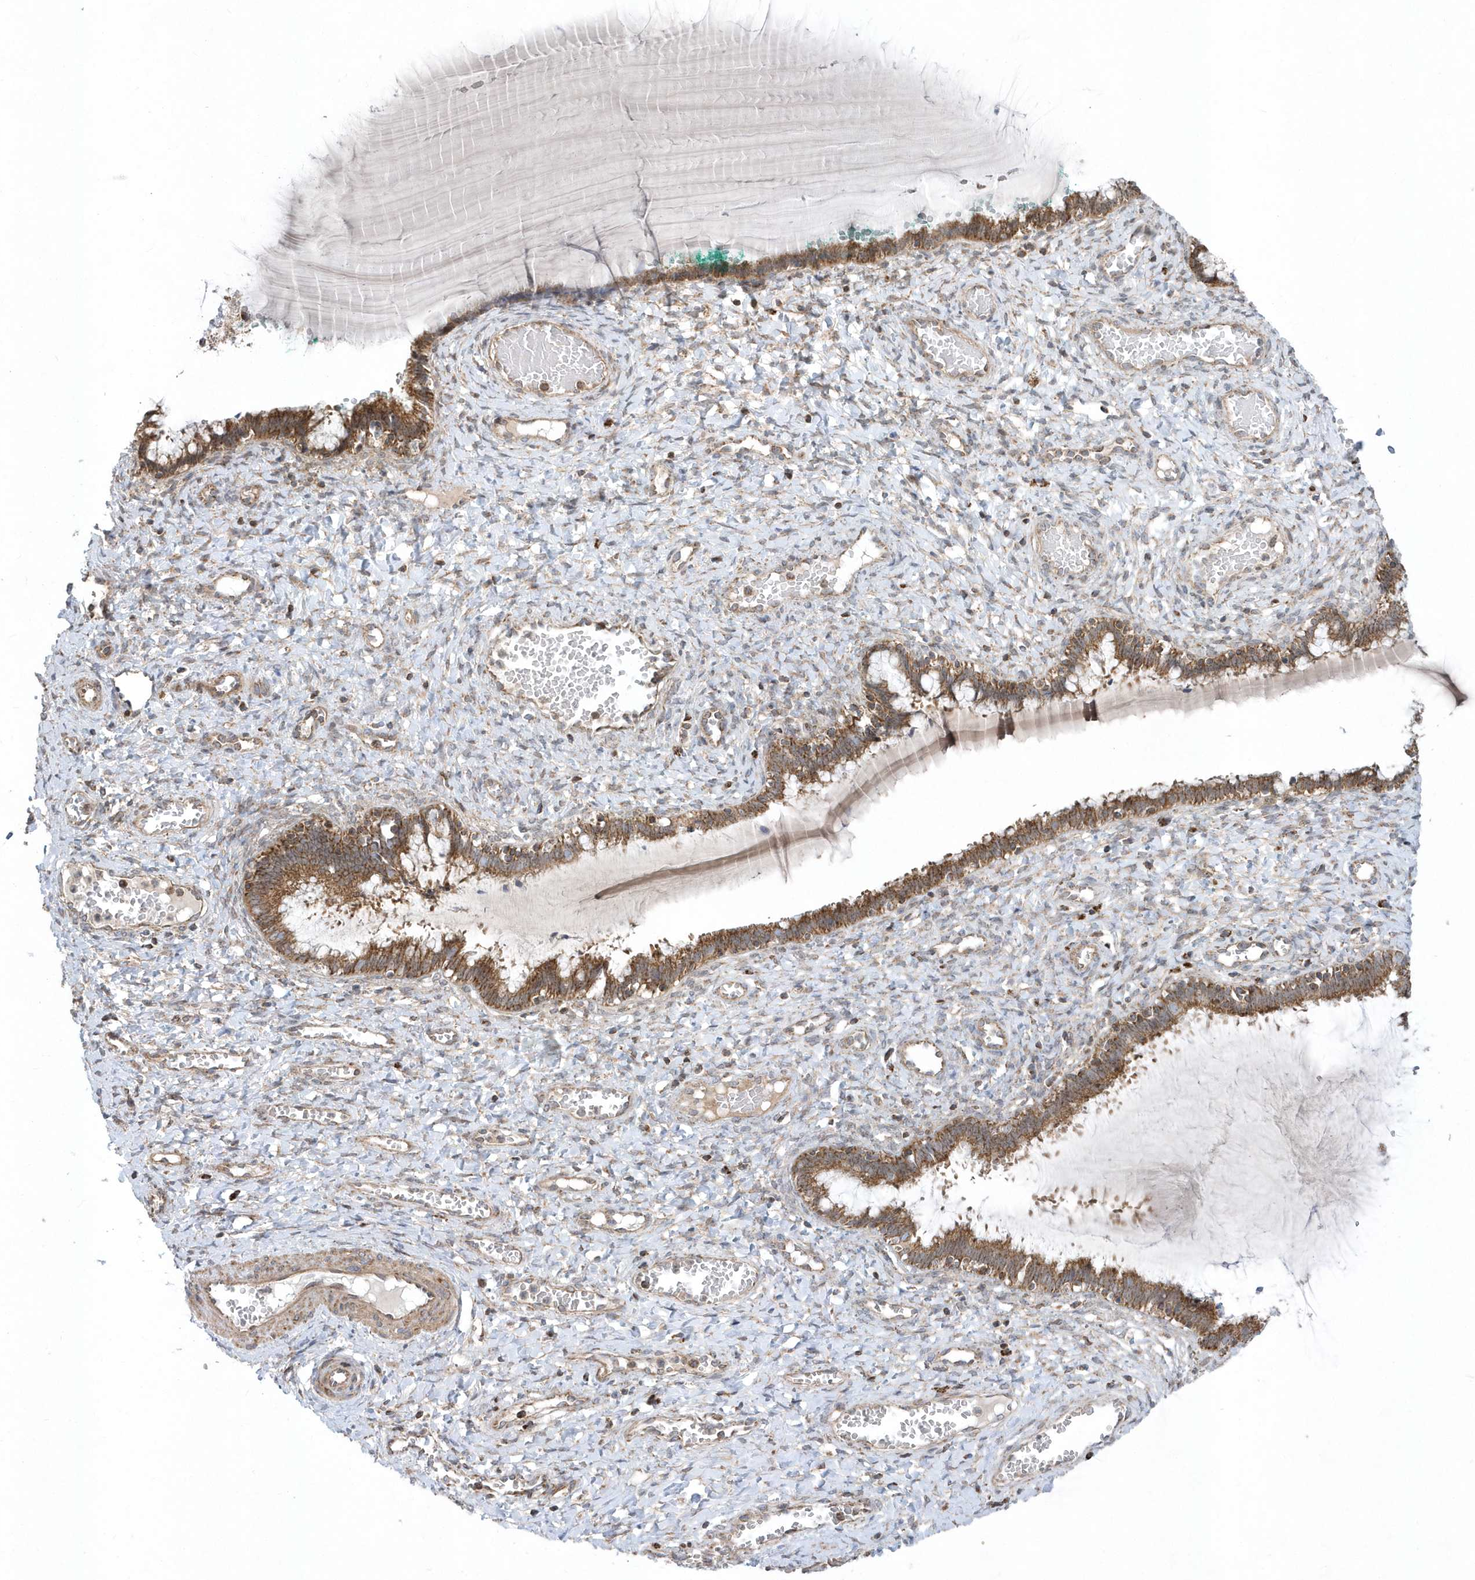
{"staining": {"intensity": "moderate", "quantity": "25%-75%", "location": "cytoplasmic/membranous"}, "tissue": "cervix", "cell_type": "Glandular cells", "image_type": "normal", "snomed": [{"axis": "morphology", "description": "Normal tissue, NOS"}, {"axis": "morphology", "description": "Adenocarcinoma, NOS"}, {"axis": "topography", "description": "Cervix"}], "caption": "IHC of normal human cervix shows medium levels of moderate cytoplasmic/membranous staining in about 25%-75% of glandular cells. The protein is stained brown, and the nuclei are stained in blue (DAB (3,3'-diaminobenzidine) IHC with brightfield microscopy, high magnification).", "gene": "PPP1R7", "patient": {"sex": "female", "age": 29}}